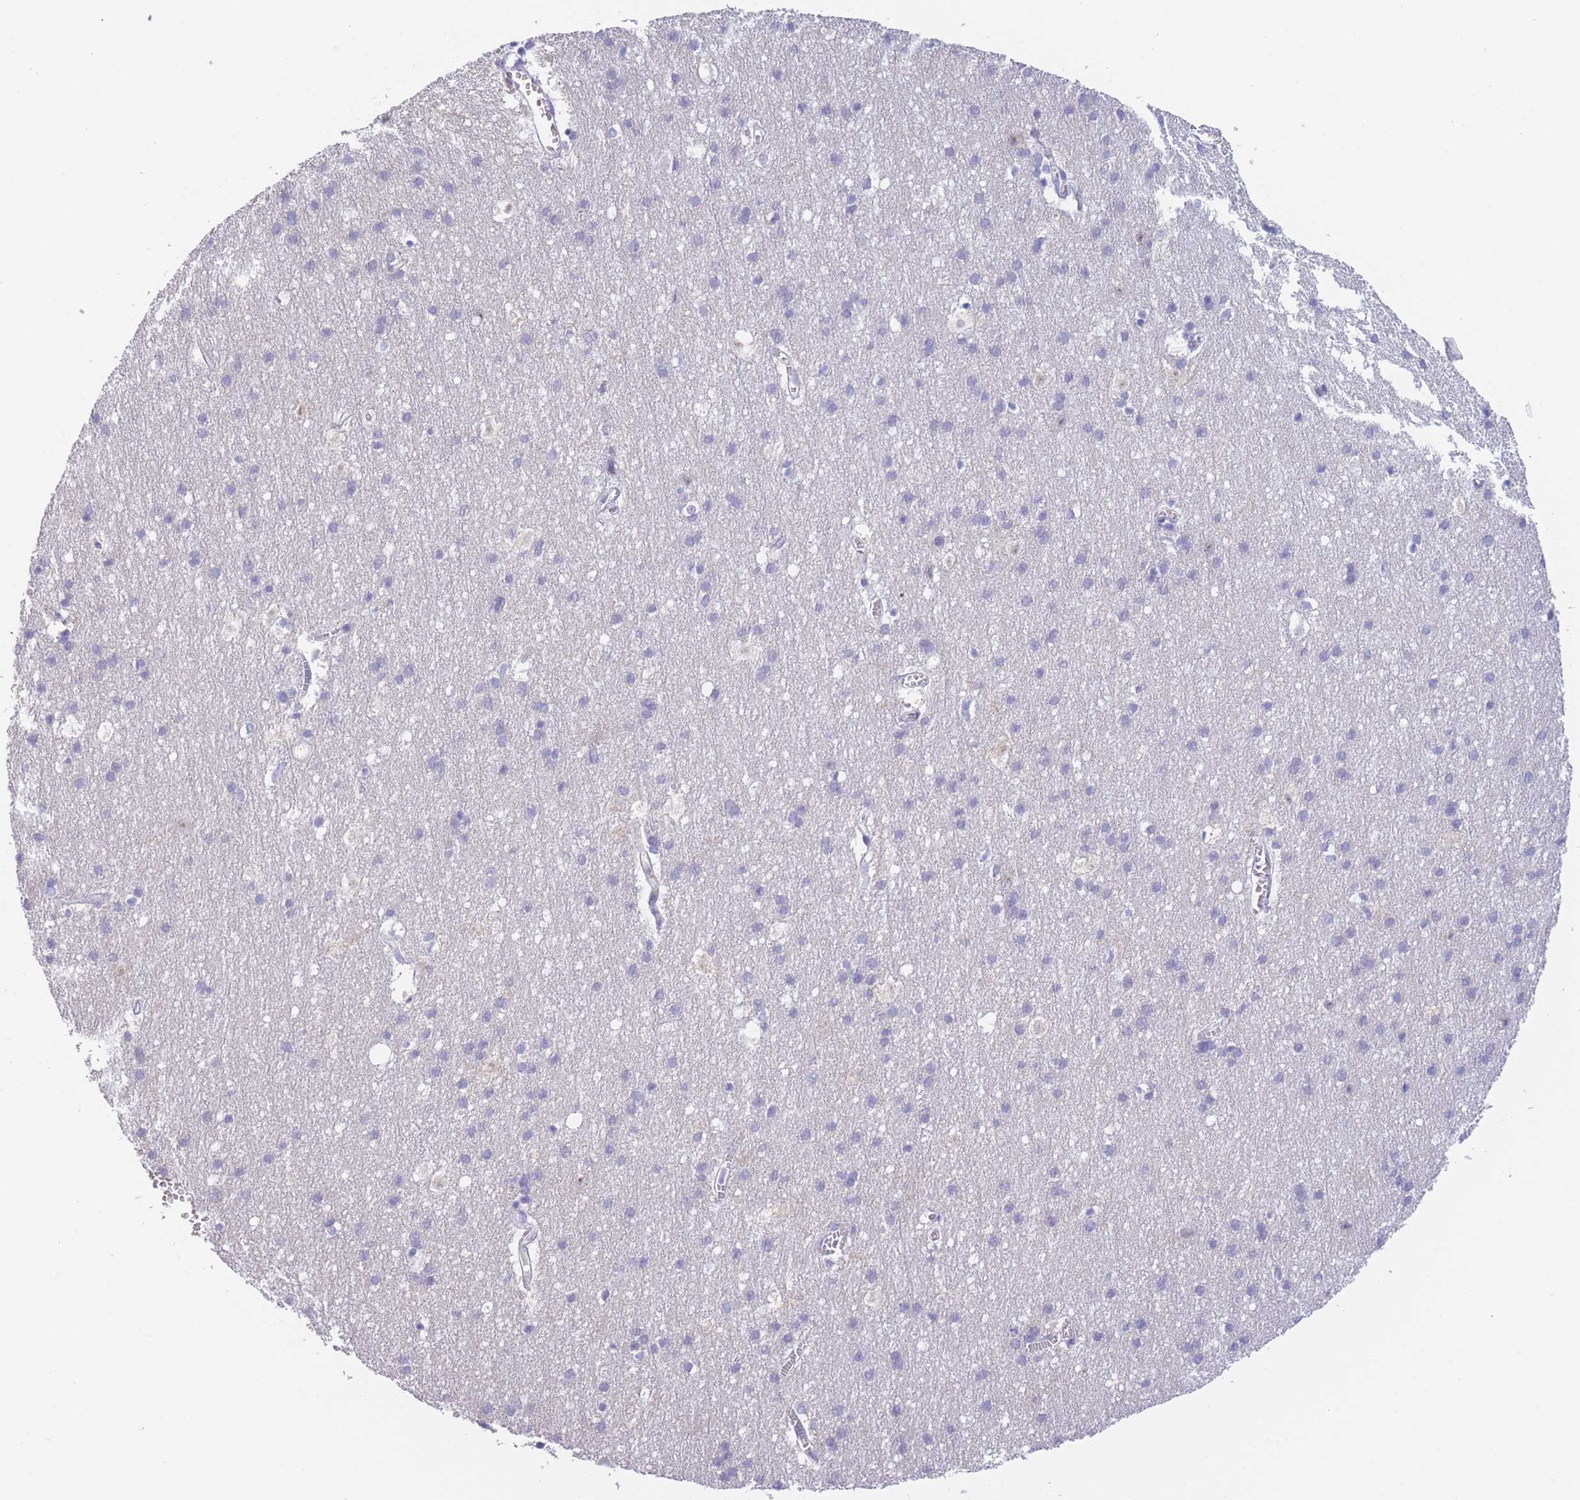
{"staining": {"intensity": "negative", "quantity": "none", "location": "none"}, "tissue": "cerebral cortex", "cell_type": "Endothelial cells", "image_type": "normal", "snomed": [{"axis": "morphology", "description": "Normal tissue, NOS"}, {"axis": "topography", "description": "Cerebral cortex"}], "caption": "This is an immunohistochemistry (IHC) histopathology image of normal human cerebral cortex. There is no positivity in endothelial cells.", "gene": "ZNF627", "patient": {"sex": "male", "age": 54}}